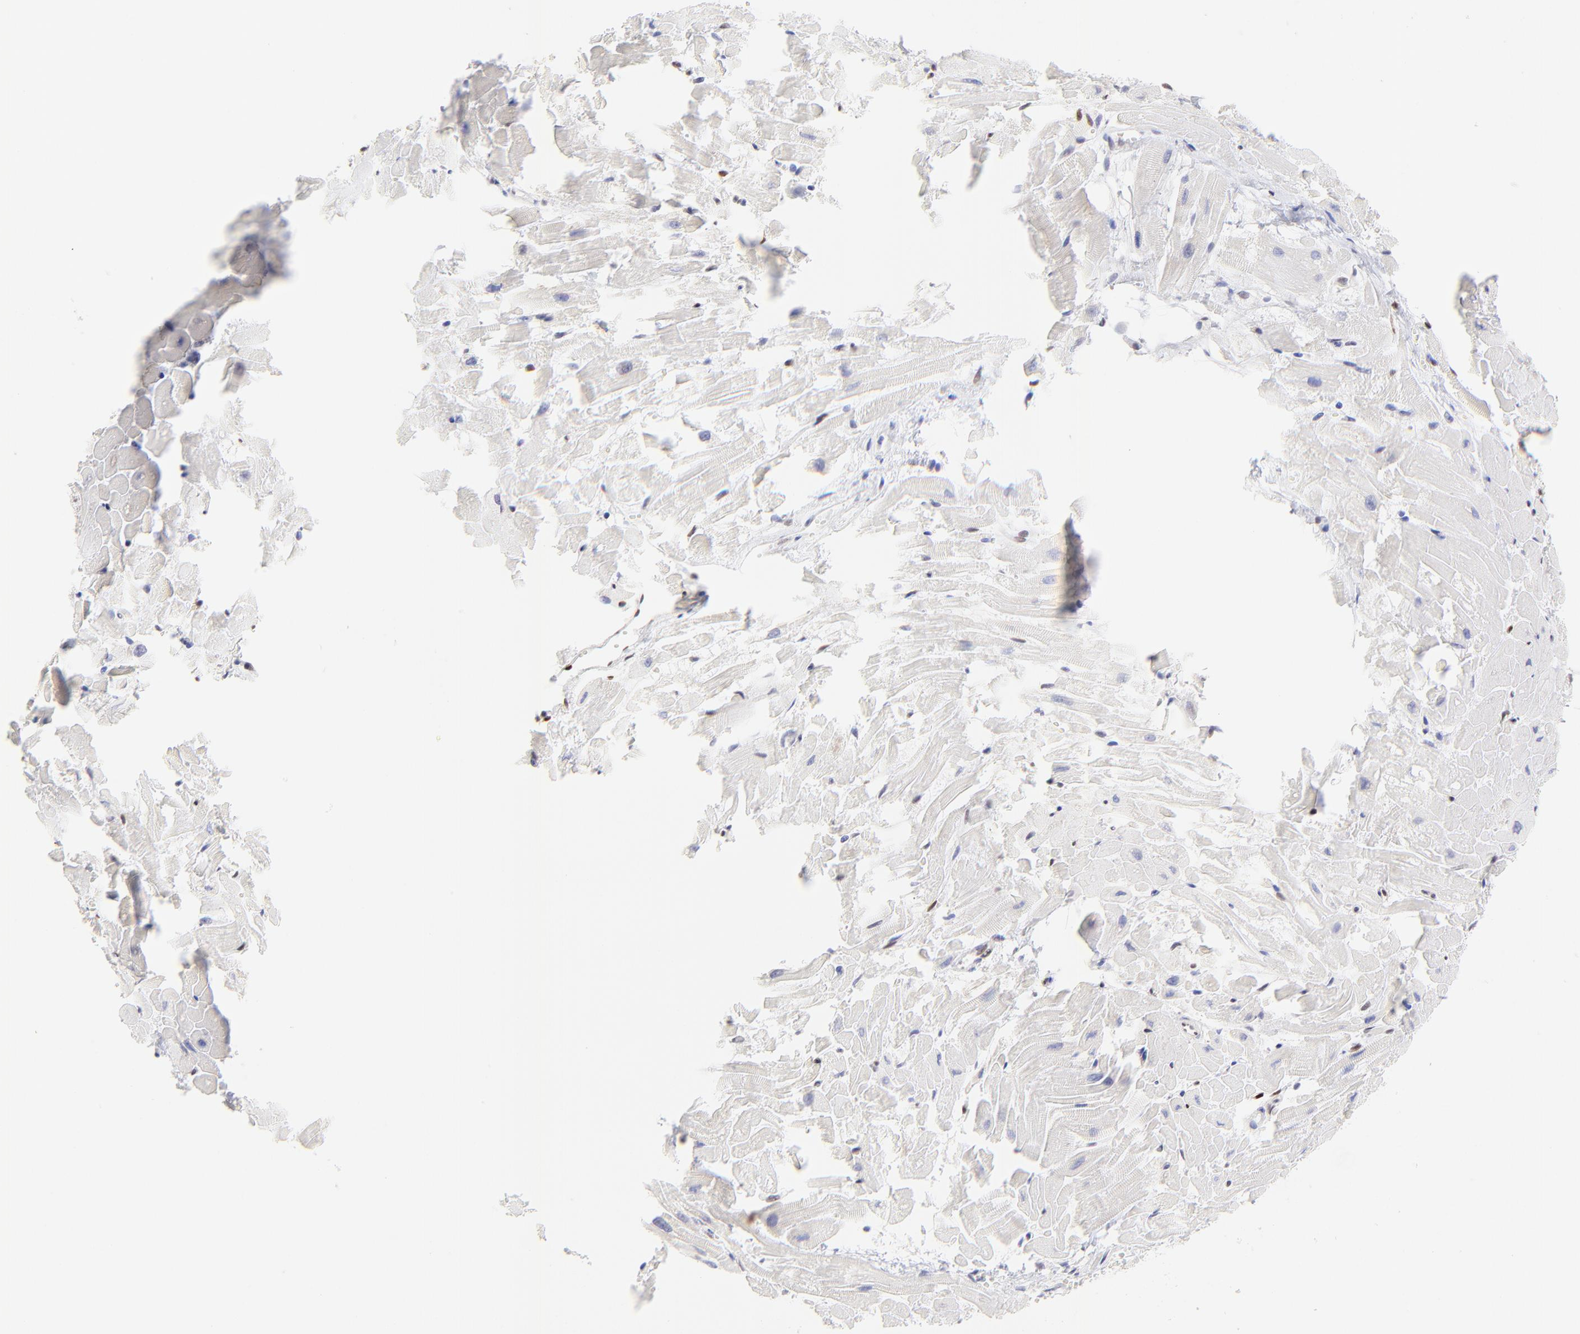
{"staining": {"intensity": "negative", "quantity": "none", "location": "none"}, "tissue": "heart muscle", "cell_type": "Cardiomyocytes", "image_type": "normal", "snomed": [{"axis": "morphology", "description": "Normal tissue, NOS"}, {"axis": "topography", "description": "Heart"}], "caption": "This is a photomicrograph of immunohistochemistry staining of normal heart muscle, which shows no expression in cardiomyocytes.", "gene": "KLF4", "patient": {"sex": "female", "age": 19}}